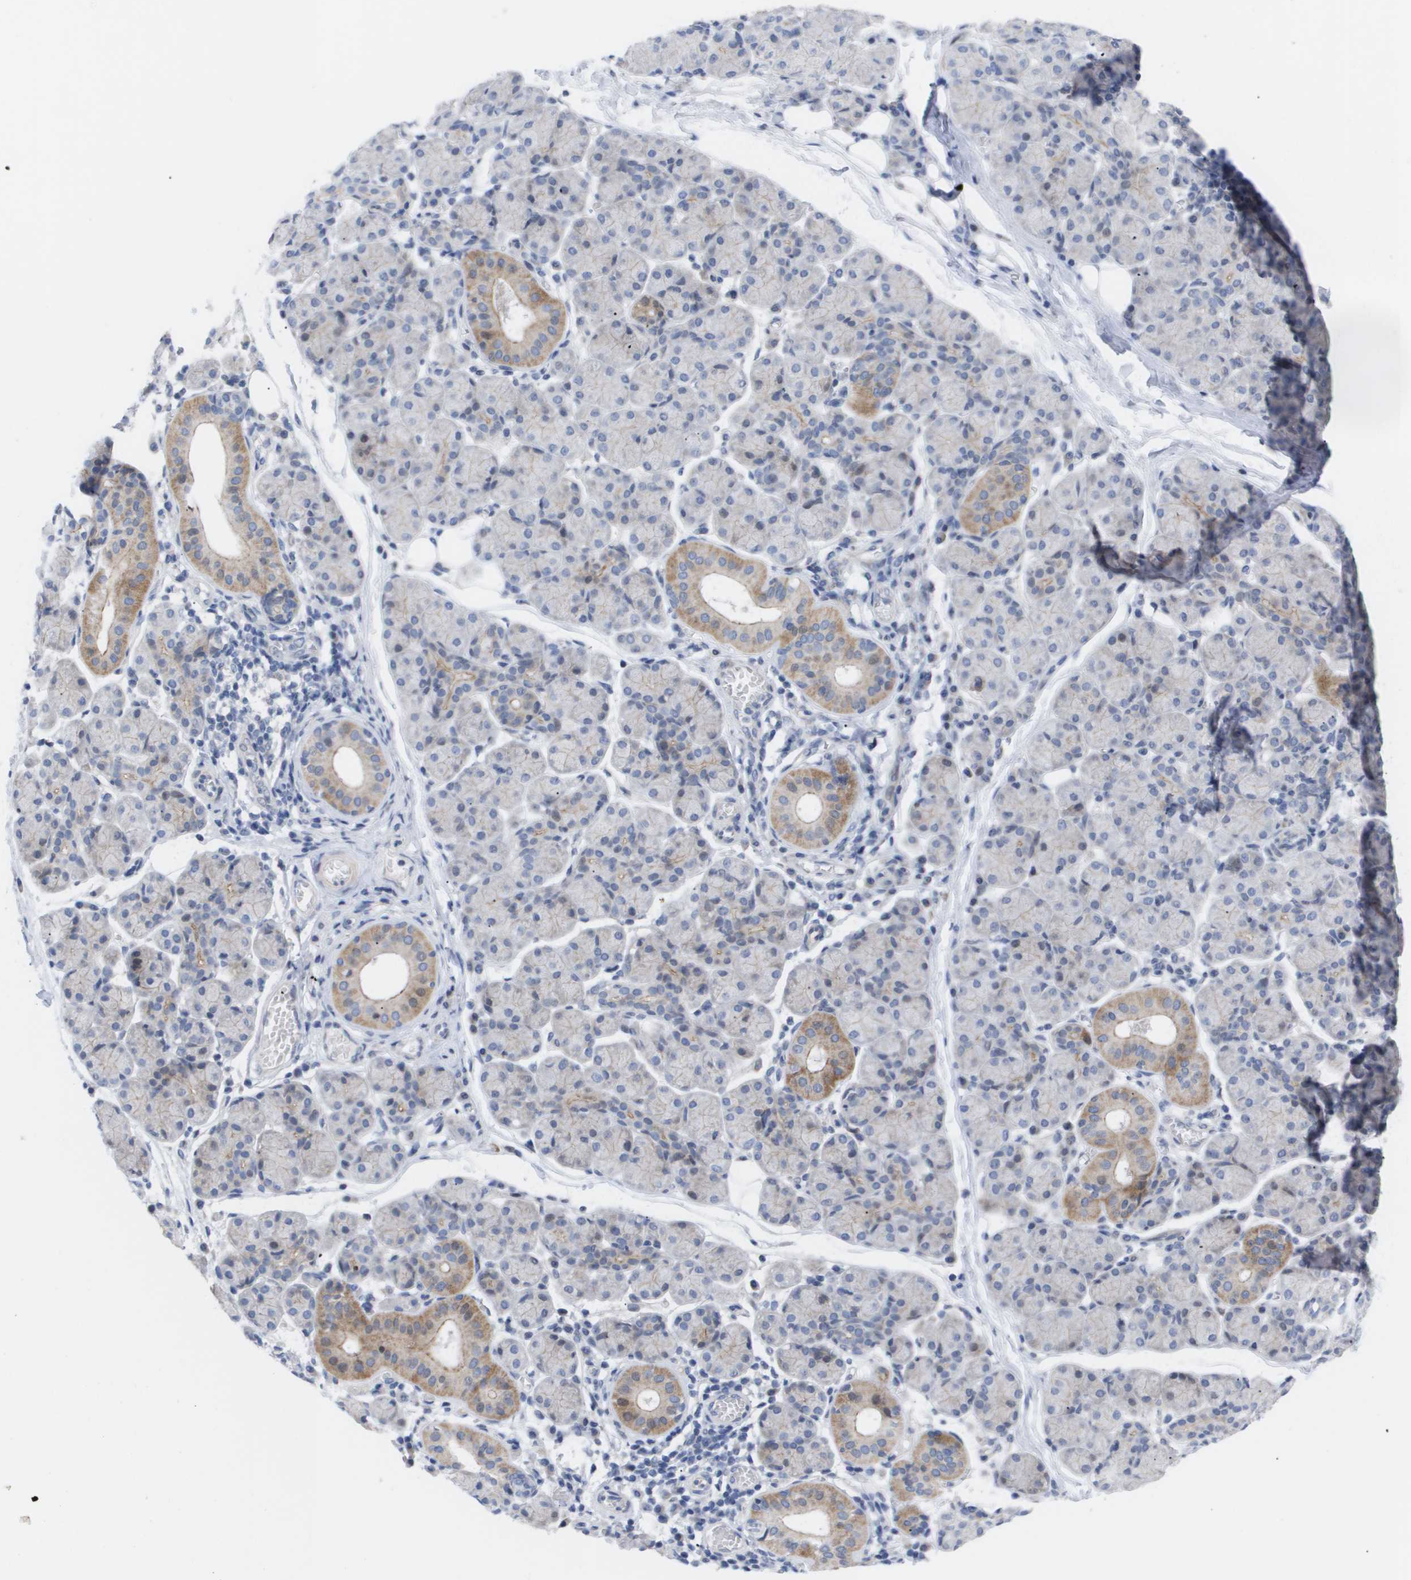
{"staining": {"intensity": "moderate", "quantity": "<25%", "location": "cytoplasmic/membranous"}, "tissue": "salivary gland", "cell_type": "Glandular cells", "image_type": "normal", "snomed": [{"axis": "morphology", "description": "Normal tissue, NOS"}, {"axis": "morphology", "description": "Inflammation, NOS"}, {"axis": "topography", "description": "Lymph node"}, {"axis": "topography", "description": "Salivary gland"}], "caption": "Glandular cells exhibit low levels of moderate cytoplasmic/membranous expression in approximately <25% of cells in benign salivary gland.", "gene": "CAV3", "patient": {"sex": "male", "age": 3}}